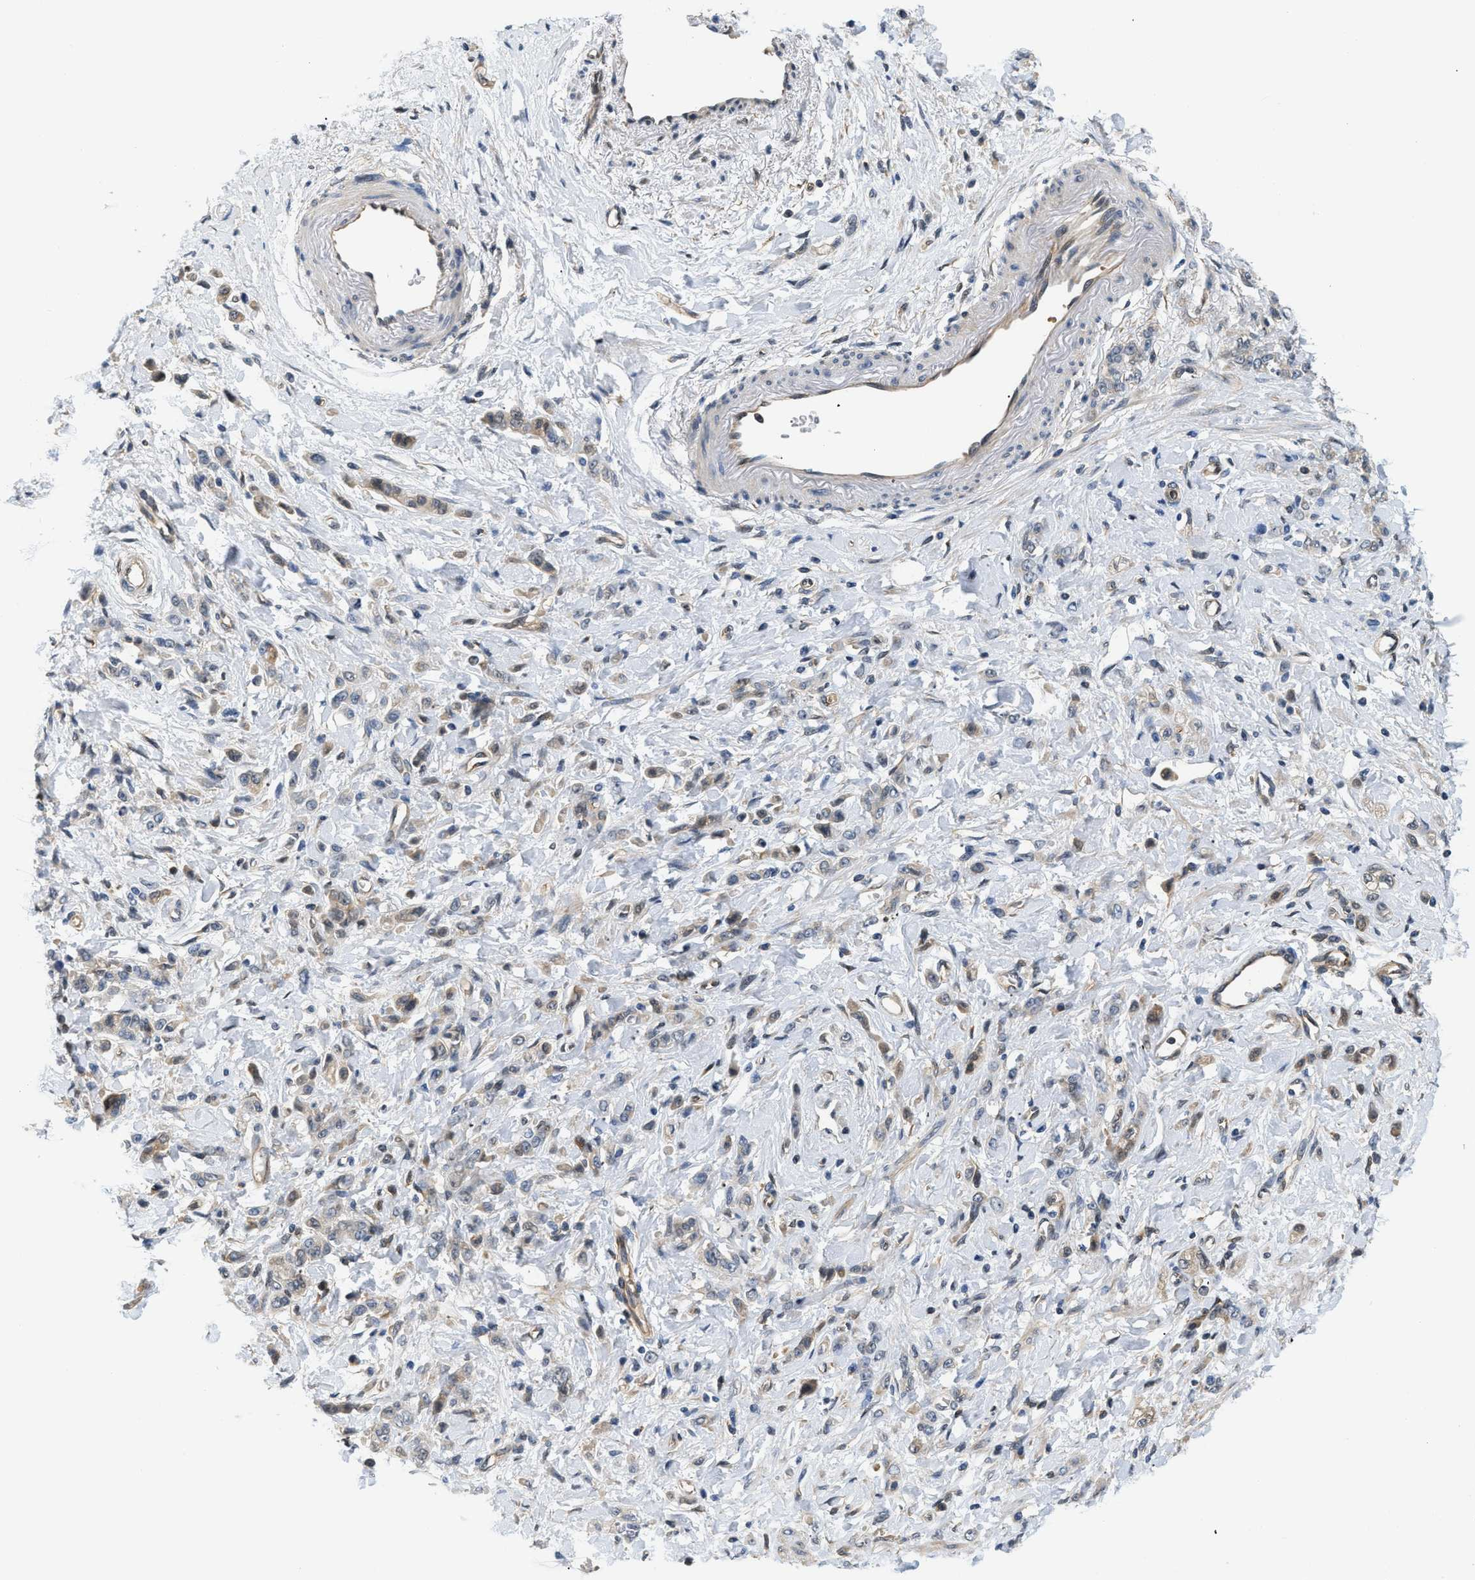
{"staining": {"intensity": "moderate", "quantity": "25%-75%", "location": "cytoplasmic/membranous"}, "tissue": "stomach cancer", "cell_type": "Tumor cells", "image_type": "cancer", "snomed": [{"axis": "morphology", "description": "Normal tissue, NOS"}, {"axis": "morphology", "description": "Adenocarcinoma, NOS"}, {"axis": "topography", "description": "Stomach"}], "caption": "This micrograph reveals IHC staining of stomach cancer (adenocarcinoma), with medium moderate cytoplasmic/membranous expression in about 25%-75% of tumor cells.", "gene": "EIF4EBP2", "patient": {"sex": "male", "age": 82}}